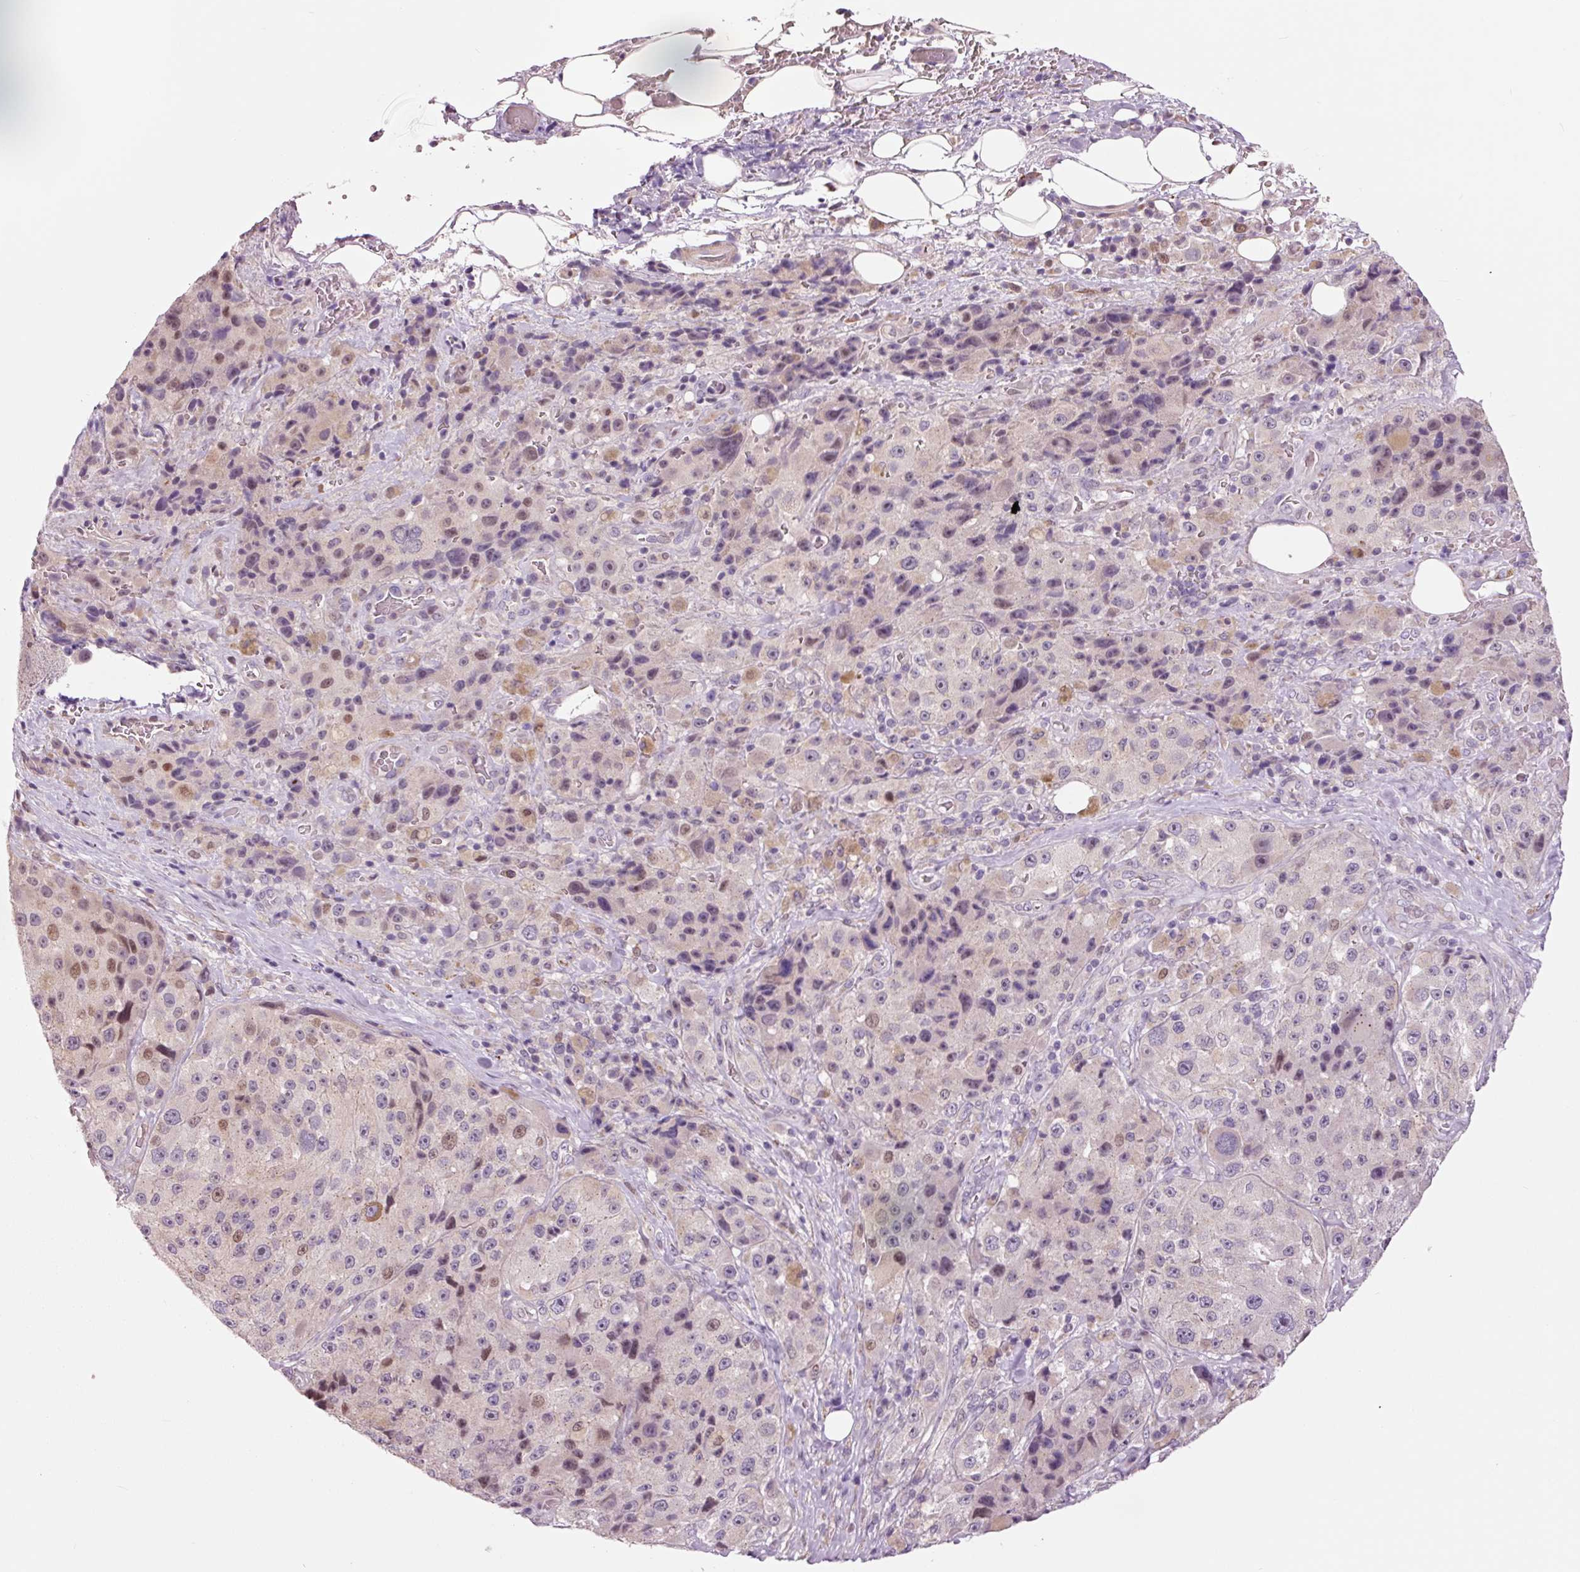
{"staining": {"intensity": "moderate", "quantity": "<25%", "location": "cytoplasmic/membranous,nuclear"}, "tissue": "melanoma", "cell_type": "Tumor cells", "image_type": "cancer", "snomed": [{"axis": "morphology", "description": "Malignant melanoma, Metastatic site"}, {"axis": "topography", "description": "Lymph node"}], "caption": "Protein staining of melanoma tissue exhibits moderate cytoplasmic/membranous and nuclear staining in approximately <25% of tumor cells.", "gene": "DAPP1", "patient": {"sex": "male", "age": 62}}